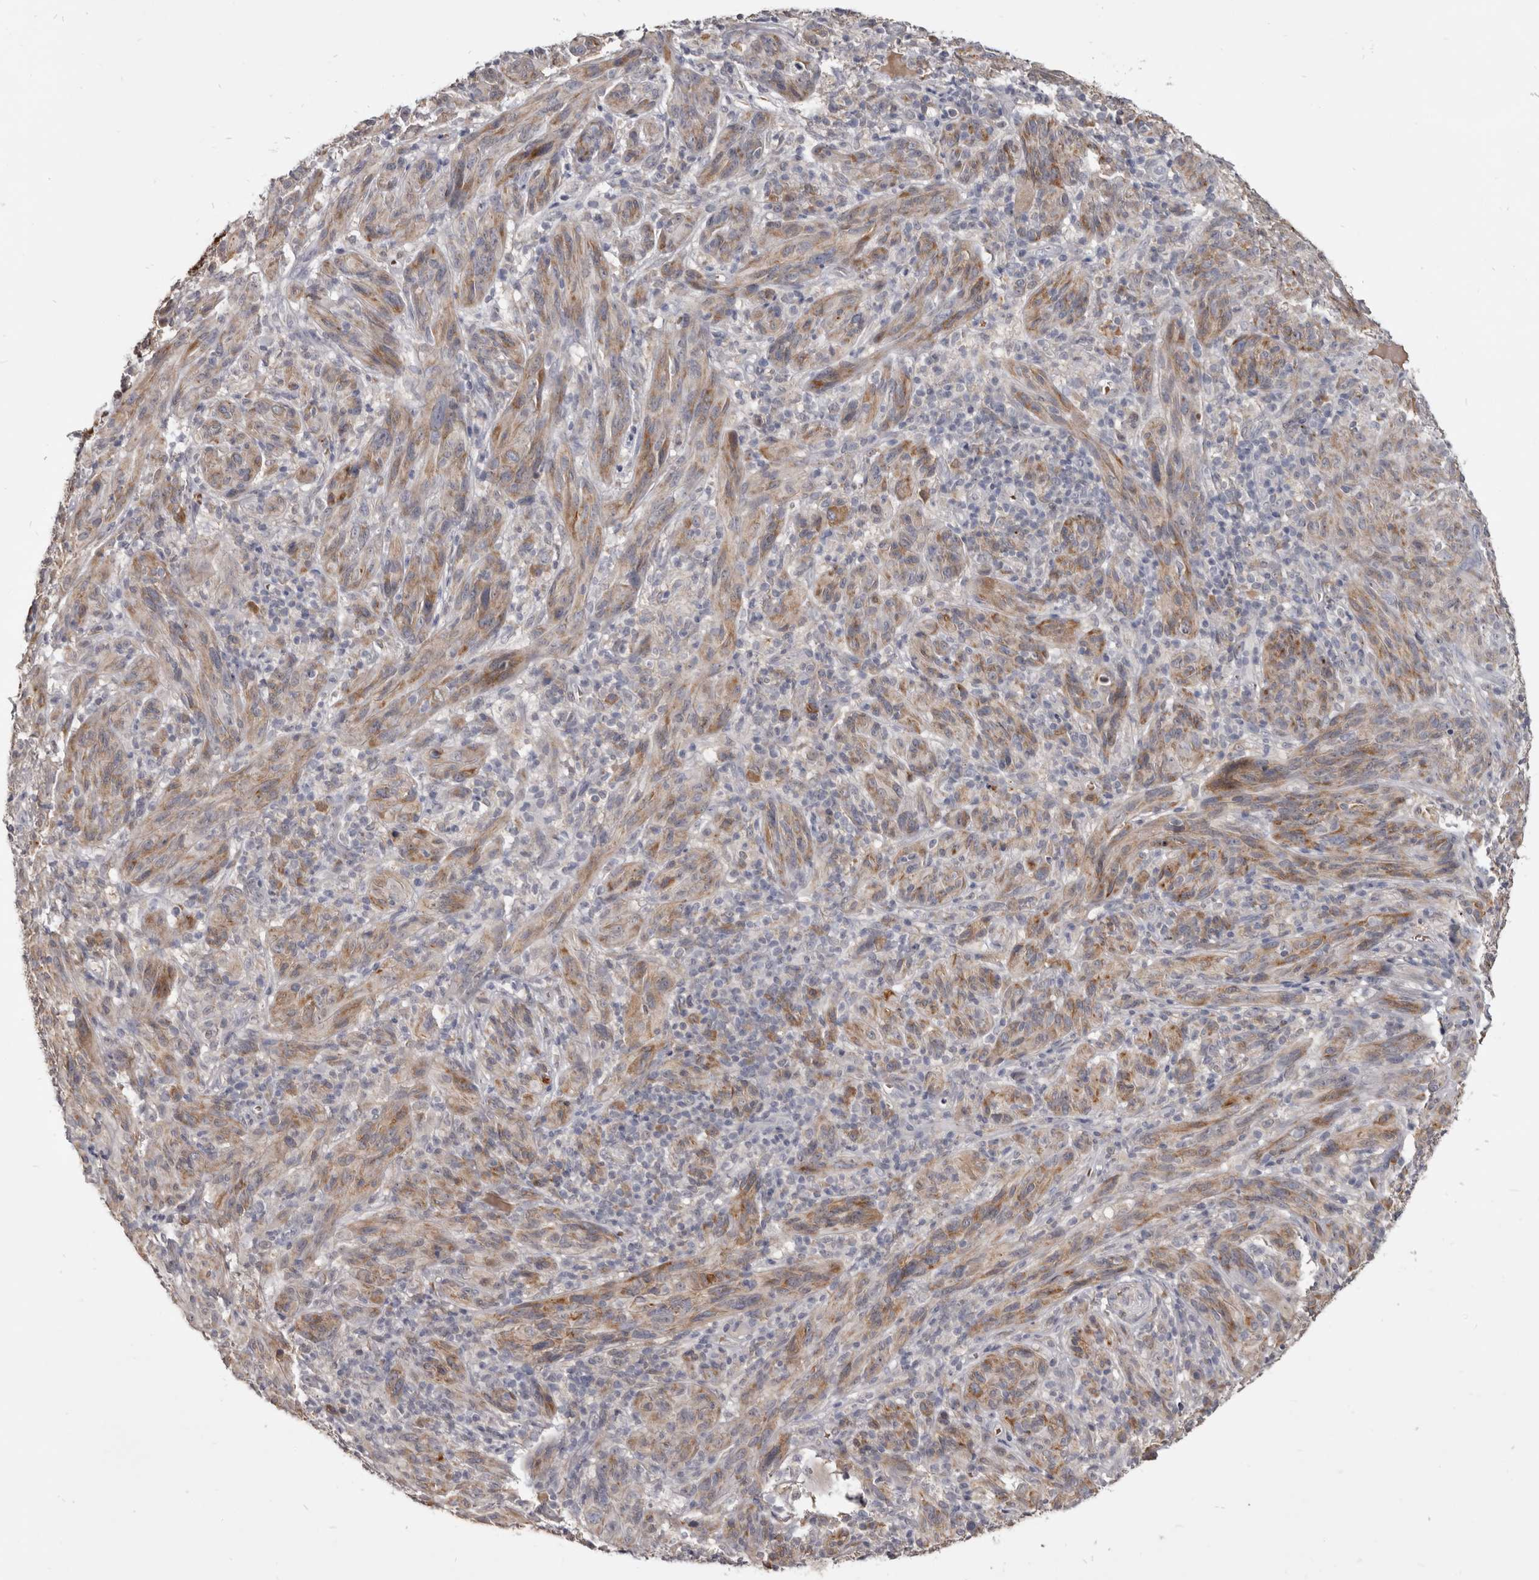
{"staining": {"intensity": "moderate", "quantity": ">75%", "location": "cytoplasmic/membranous"}, "tissue": "melanoma", "cell_type": "Tumor cells", "image_type": "cancer", "snomed": [{"axis": "morphology", "description": "Malignant melanoma, NOS"}, {"axis": "topography", "description": "Skin of head"}], "caption": "Human melanoma stained with a brown dye shows moderate cytoplasmic/membranous positive staining in about >75% of tumor cells.", "gene": "NENF", "patient": {"sex": "male", "age": 96}}